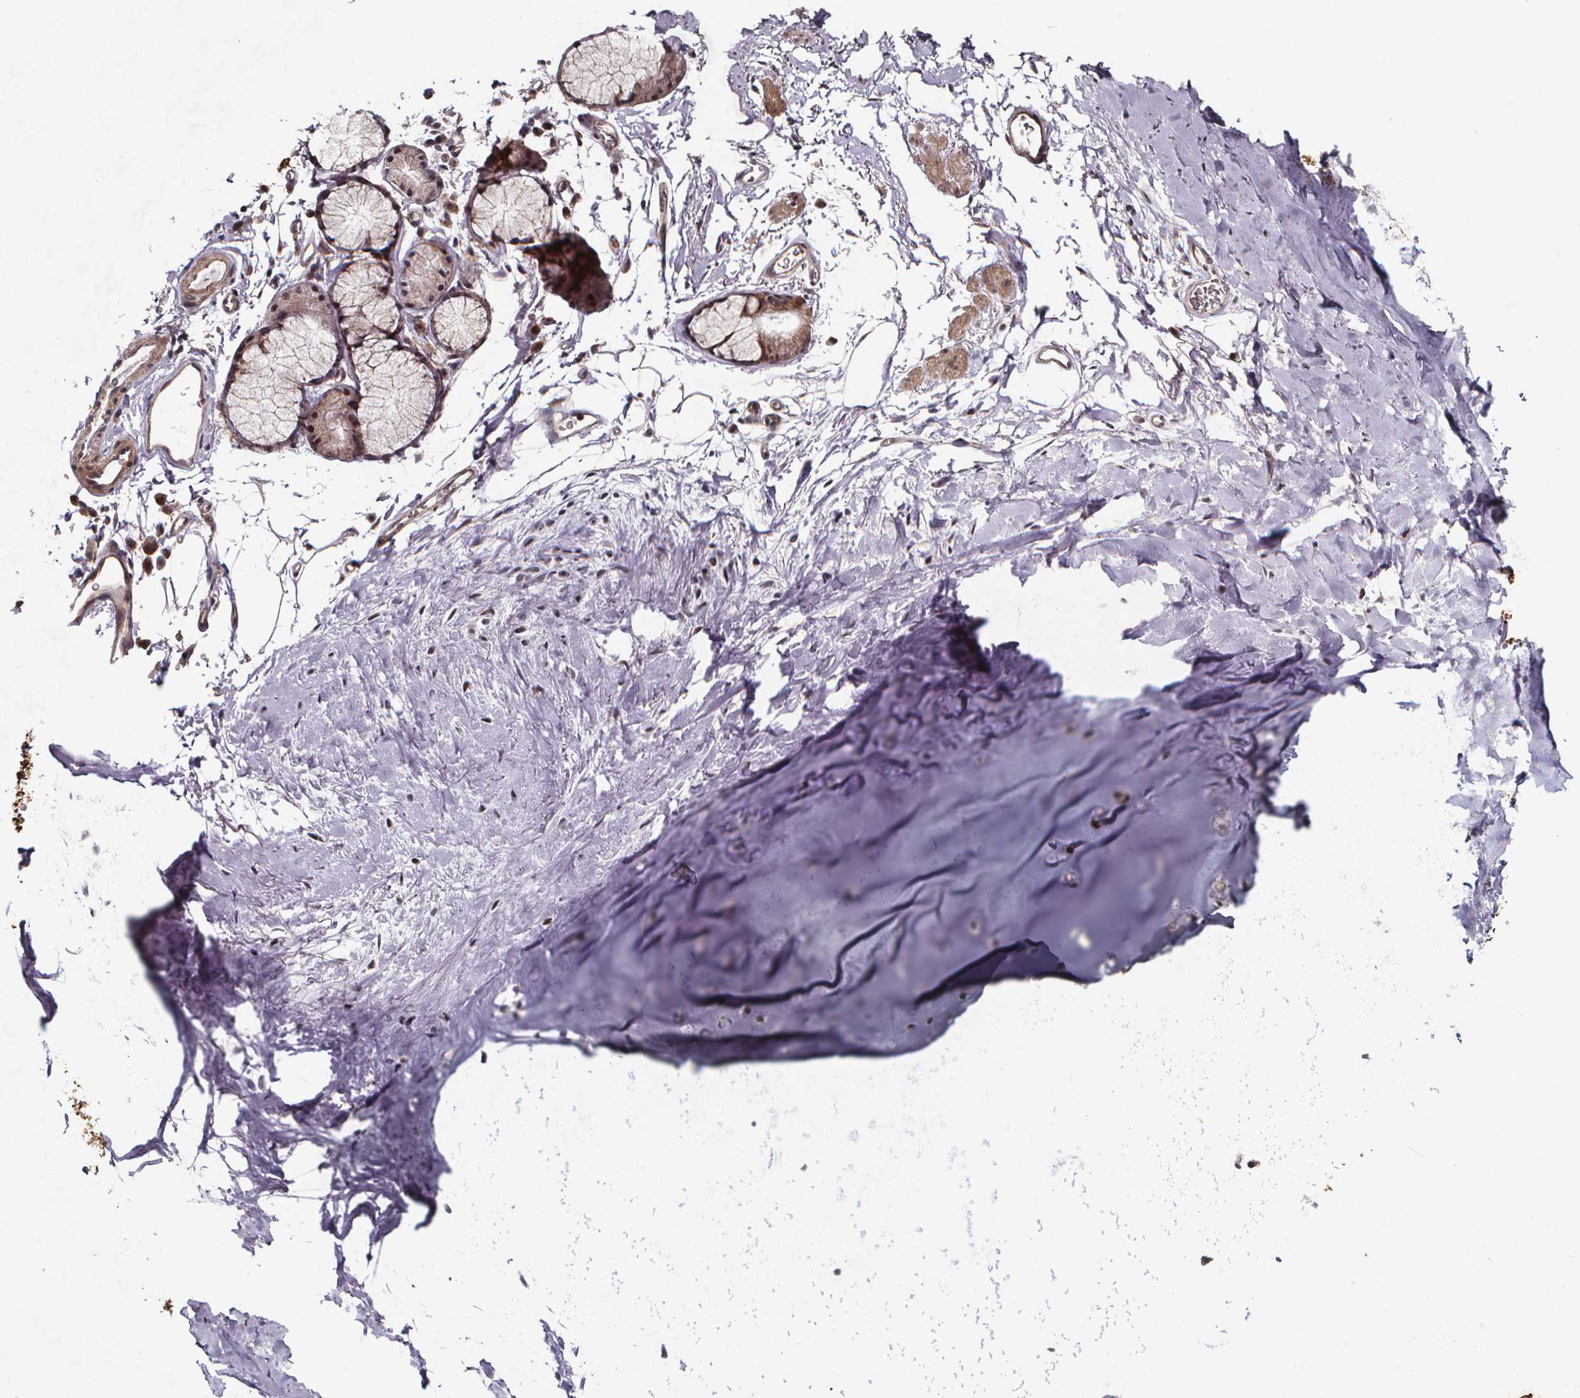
{"staining": {"intensity": "weak", "quantity": "25%-75%", "location": "cytoplasmic/membranous"}, "tissue": "adipose tissue", "cell_type": "Adipocytes", "image_type": "normal", "snomed": [{"axis": "morphology", "description": "Normal tissue, NOS"}, {"axis": "topography", "description": "Cartilage tissue"}, {"axis": "topography", "description": "Bronchus"}], "caption": "This is a histology image of immunohistochemistry staining of unremarkable adipose tissue, which shows weak positivity in the cytoplasmic/membranous of adipocytes.", "gene": "DDIT3", "patient": {"sex": "female", "age": 79}}